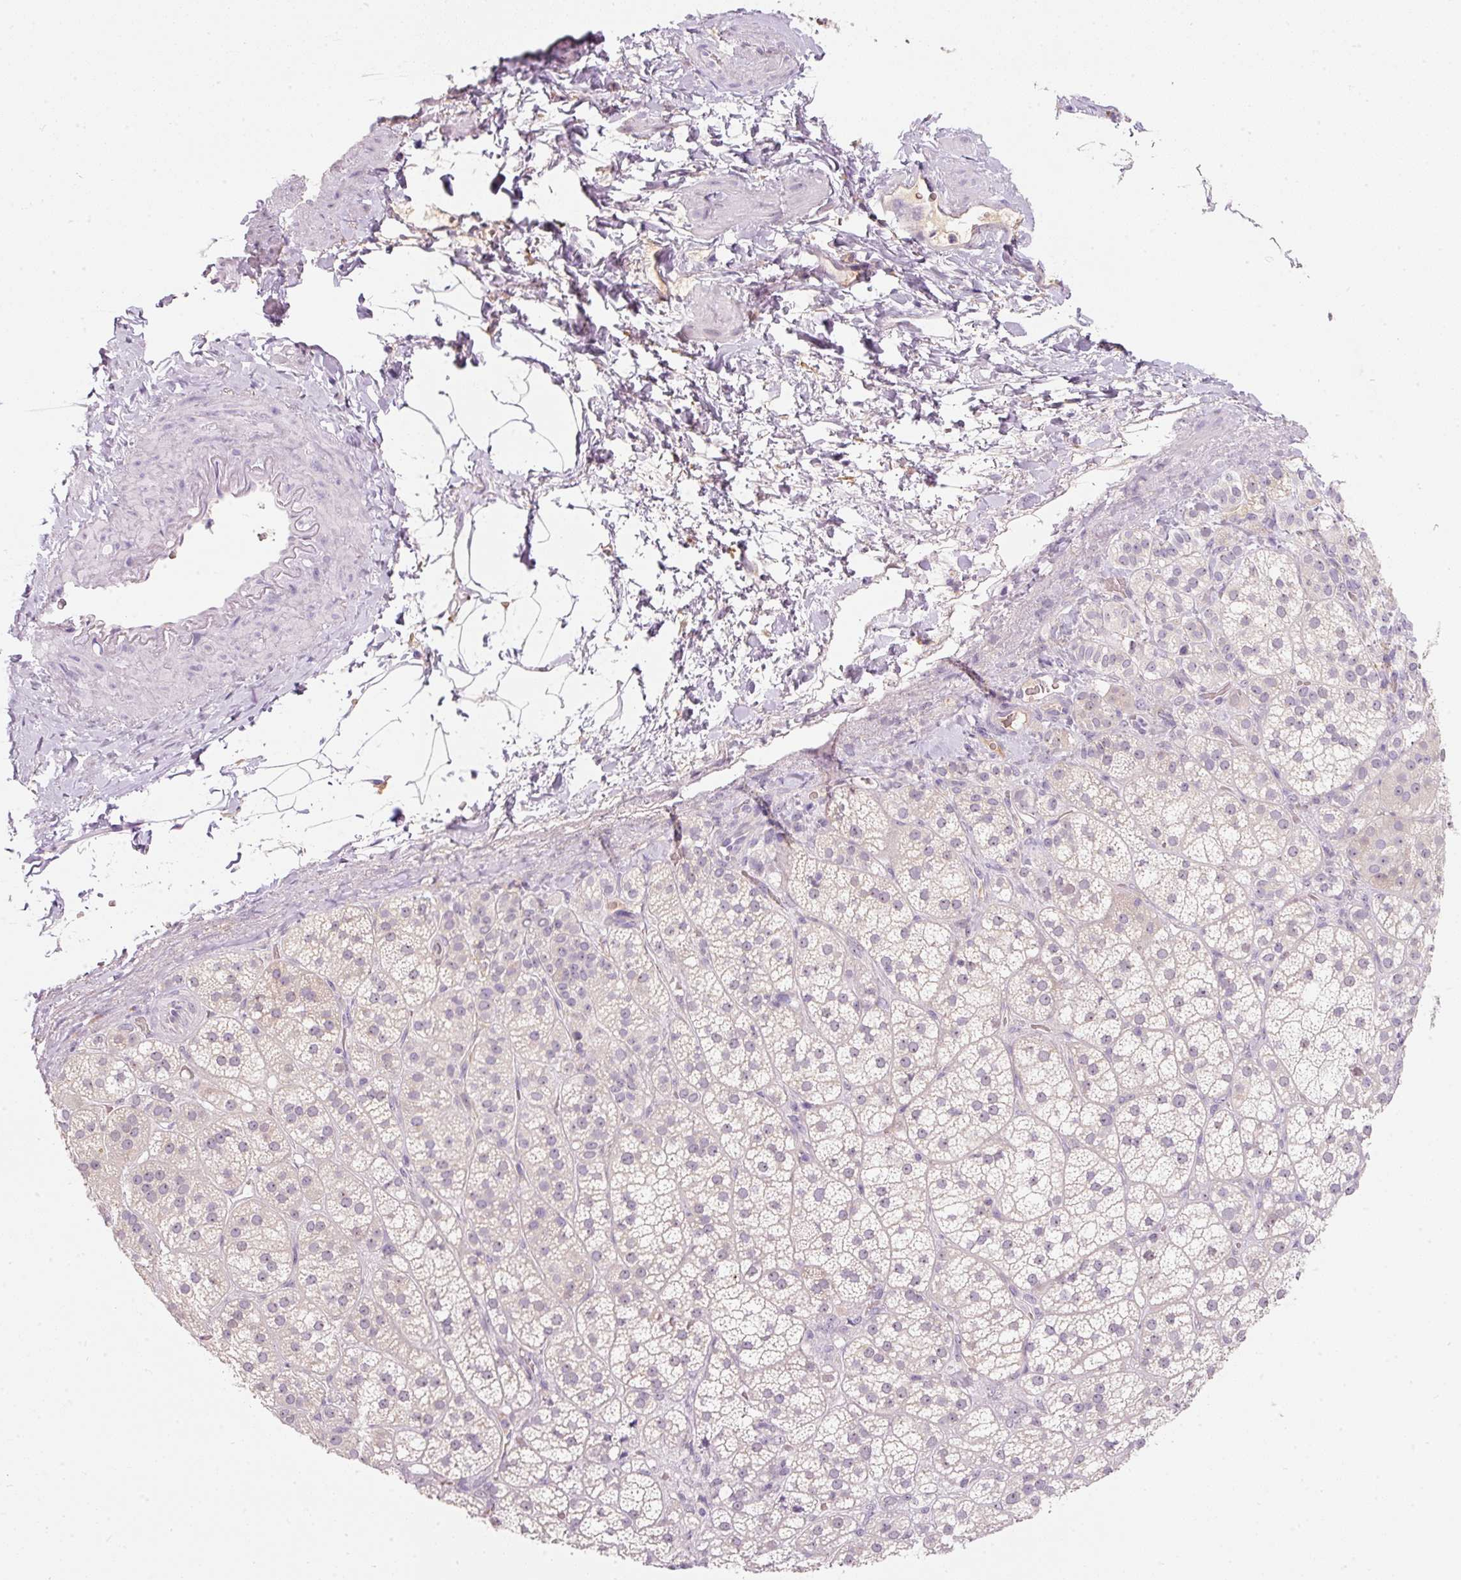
{"staining": {"intensity": "weak", "quantity": "<25%", "location": "cytoplasmic/membranous"}, "tissue": "adrenal gland", "cell_type": "Glandular cells", "image_type": "normal", "snomed": [{"axis": "morphology", "description": "Normal tissue, NOS"}, {"axis": "topography", "description": "Adrenal gland"}], "caption": "DAB immunohistochemical staining of benign human adrenal gland reveals no significant expression in glandular cells.", "gene": "TMEM37", "patient": {"sex": "female", "age": 60}}